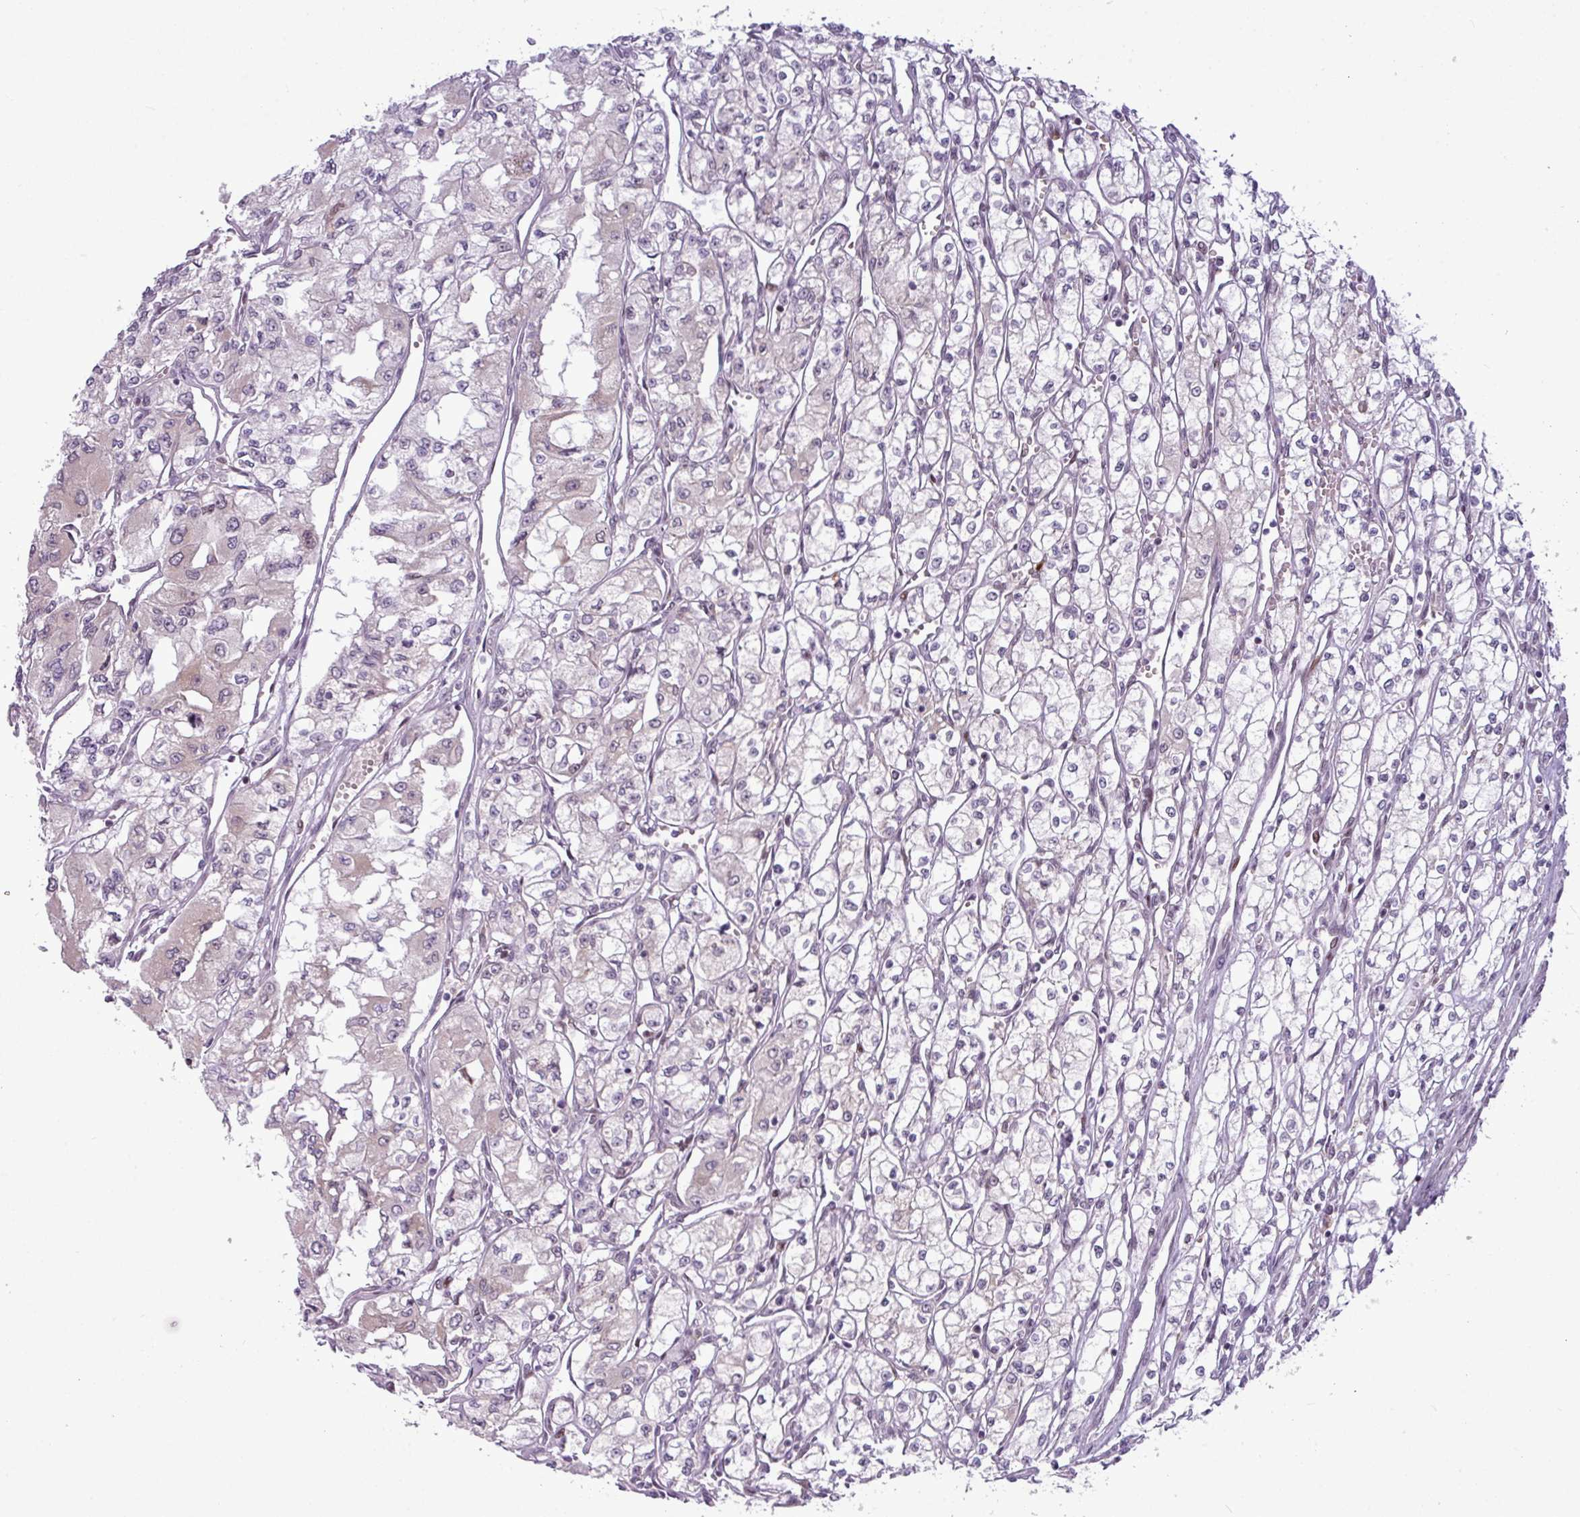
{"staining": {"intensity": "negative", "quantity": "none", "location": "none"}, "tissue": "renal cancer", "cell_type": "Tumor cells", "image_type": "cancer", "snomed": [{"axis": "morphology", "description": "Adenocarcinoma, NOS"}, {"axis": "topography", "description": "Kidney"}], "caption": "The IHC image has no significant staining in tumor cells of renal cancer (adenocarcinoma) tissue.", "gene": "SLC66A2", "patient": {"sex": "male", "age": 59}}